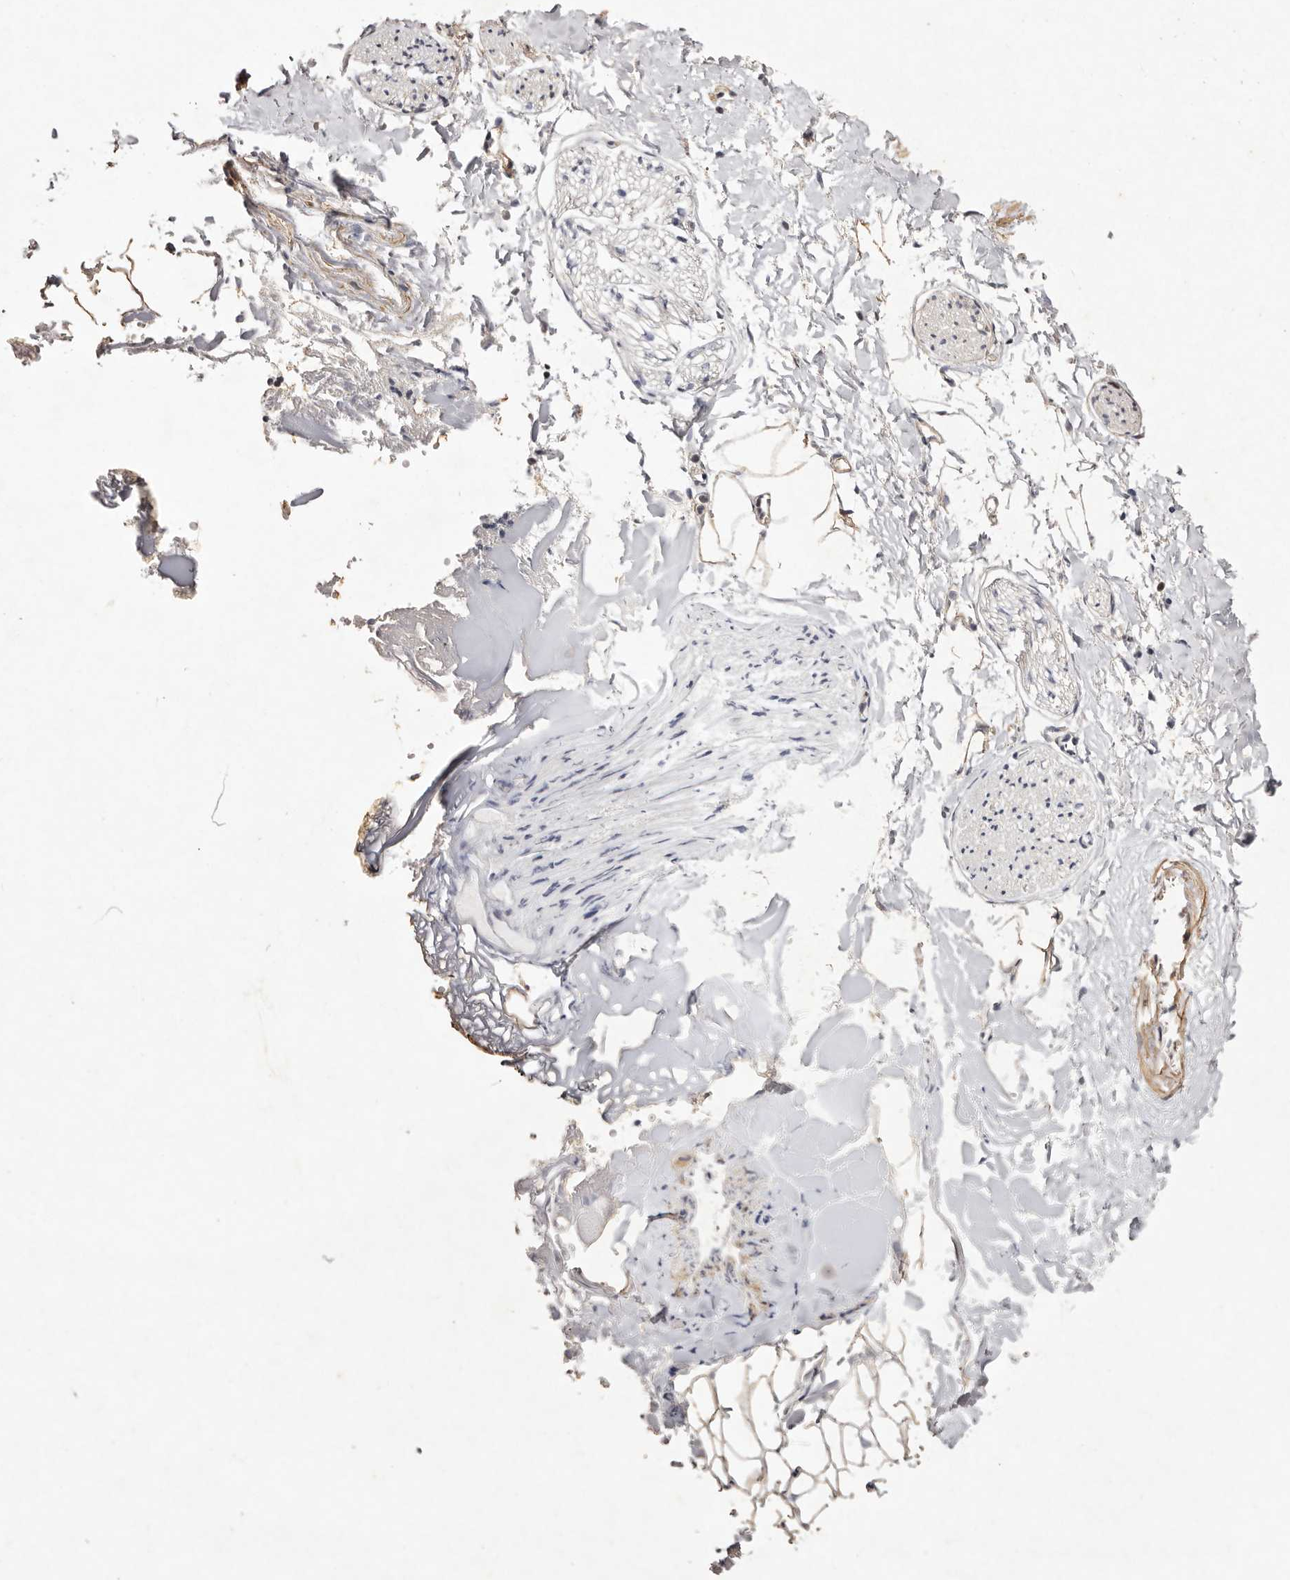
{"staining": {"intensity": "moderate", "quantity": ">75%", "location": "cytoplasmic/membranous"}, "tissue": "adipose tissue", "cell_type": "Adipocytes", "image_type": "normal", "snomed": [{"axis": "morphology", "description": "Normal tissue, NOS"}, {"axis": "morphology", "description": "Adenocarcinoma, NOS"}, {"axis": "topography", "description": "Smooth muscle"}, {"axis": "topography", "description": "Colon"}], "caption": "This image exhibits IHC staining of normal human adipose tissue, with medium moderate cytoplasmic/membranous staining in about >75% of adipocytes.", "gene": "BUD31", "patient": {"sex": "male", "age": 14}}